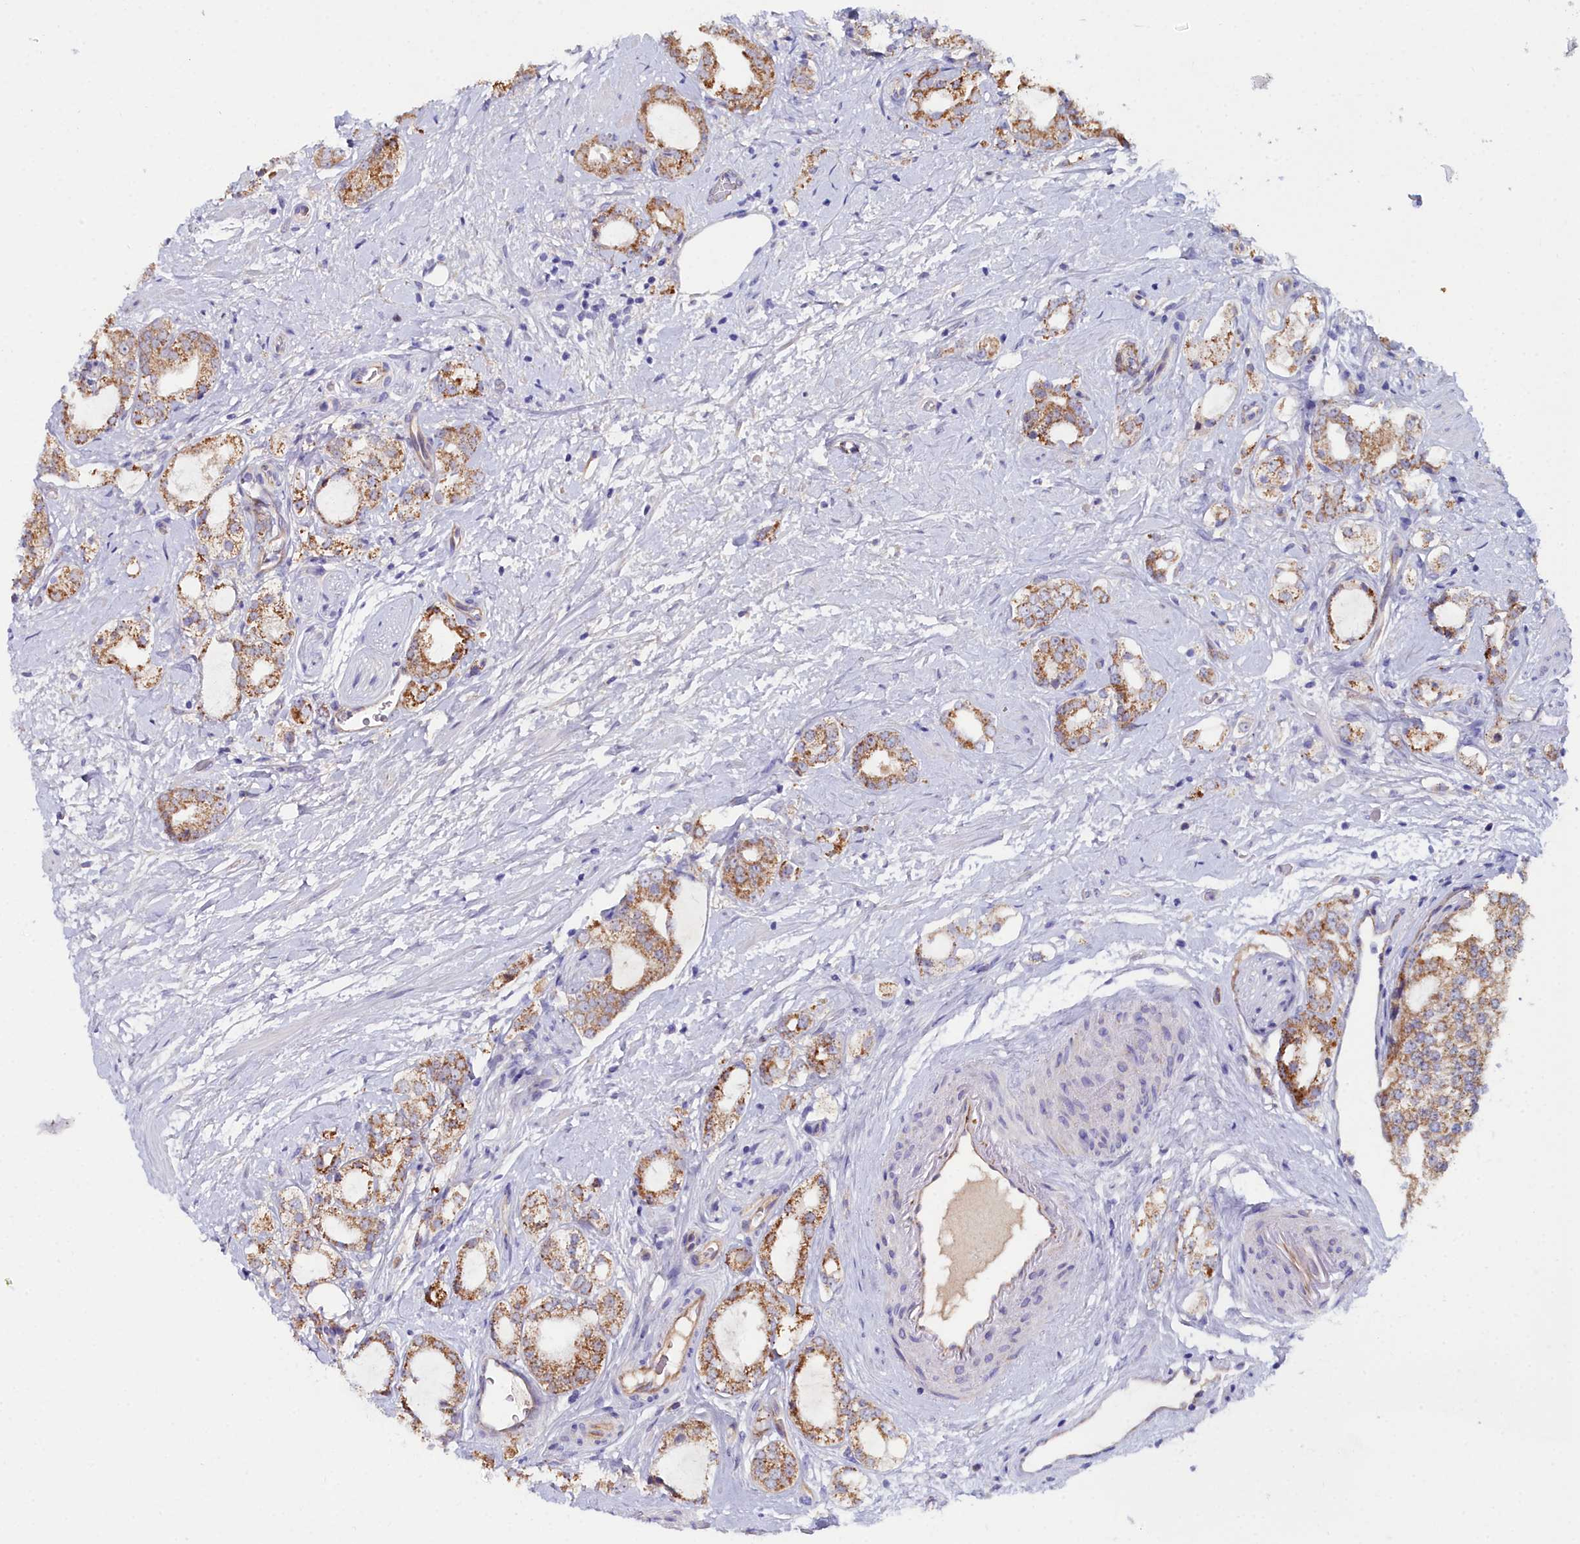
{"staining": {"intensity": "moderate", "quantity": ">75%", "location": "cytoplasmic/membranous"}, "tissue": "prostate cancer", "cell_type": "Tumor cells", "image_type": "cancer", "snomed": [{"axis": "morphology", "description": "Adenocarcinoma, High grade"}, {"axis": "topography", "description": "Prostate"}], "caption": "High-magnification brightfield microscopy of adenocarcinoma (high-grade) (prostate) stained with DAB (brown) and counterstained with hematoxylin (blue). tumor cells exhibit moderate cytoplasmic/membranous staining is identified in about>75% of cells.", "gene": "SLC49A3", "patient": {"sex": "male", "age": 64}}